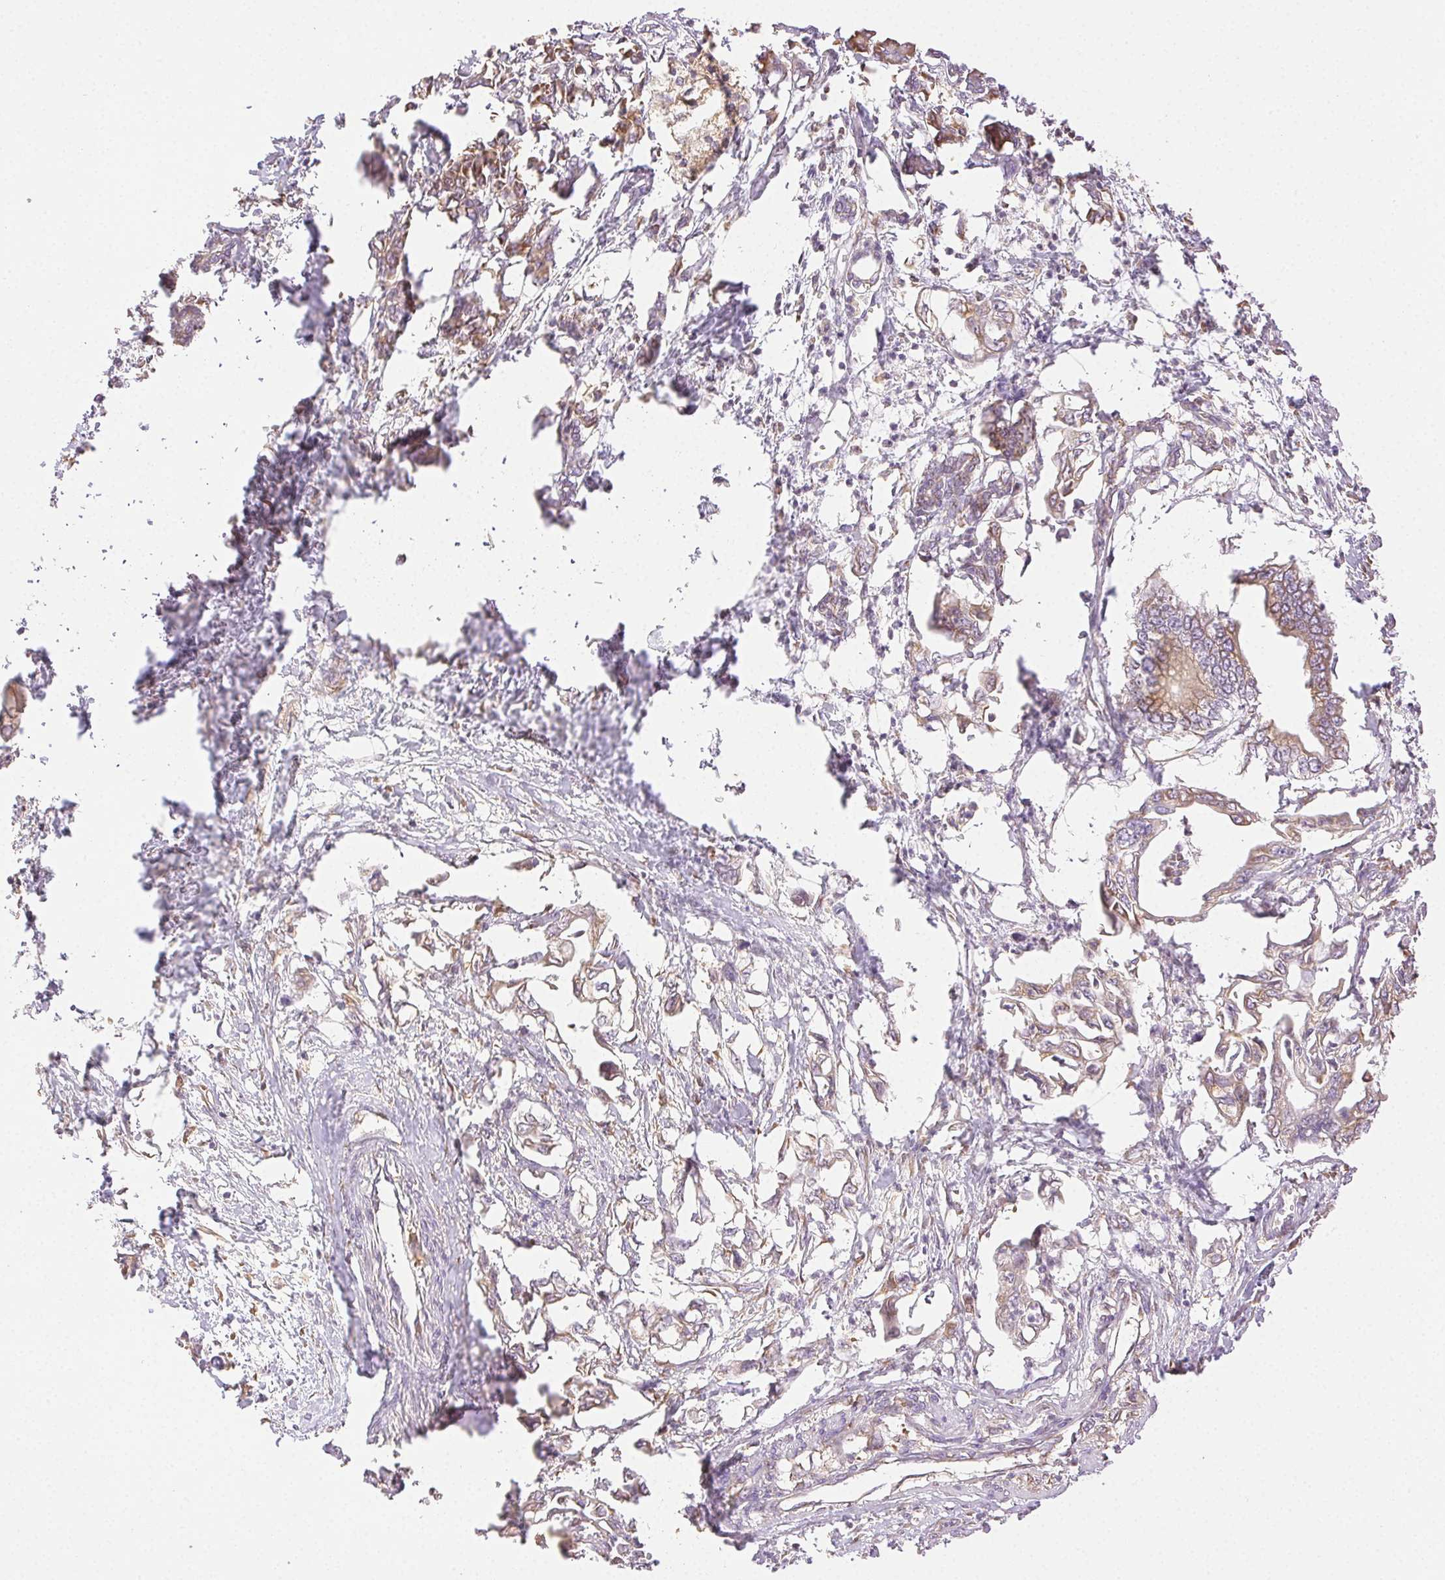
{"staining": {"intensity": "weak", "quantity": ">75%", "location": "cytoplasmic/membranous"}, "tissue": "pancreatic cancer", "cell_type": "Tumor cells", "image_type": "cancer", "snomed": [{"axis": "morphology", "description": "Adenocarcinoma, NOS"}, {"axis": "topography", "description": "Pancreas"}], "caption": "Immunohistochemical staining of pancreatic adenocarcinoma demonstrates low levels of weak cytoplasmic/membranous expression in approximately >75% of tumor cells.", "gene": "ENTREP1", "patient": {"sex": "male", "age": 61}}